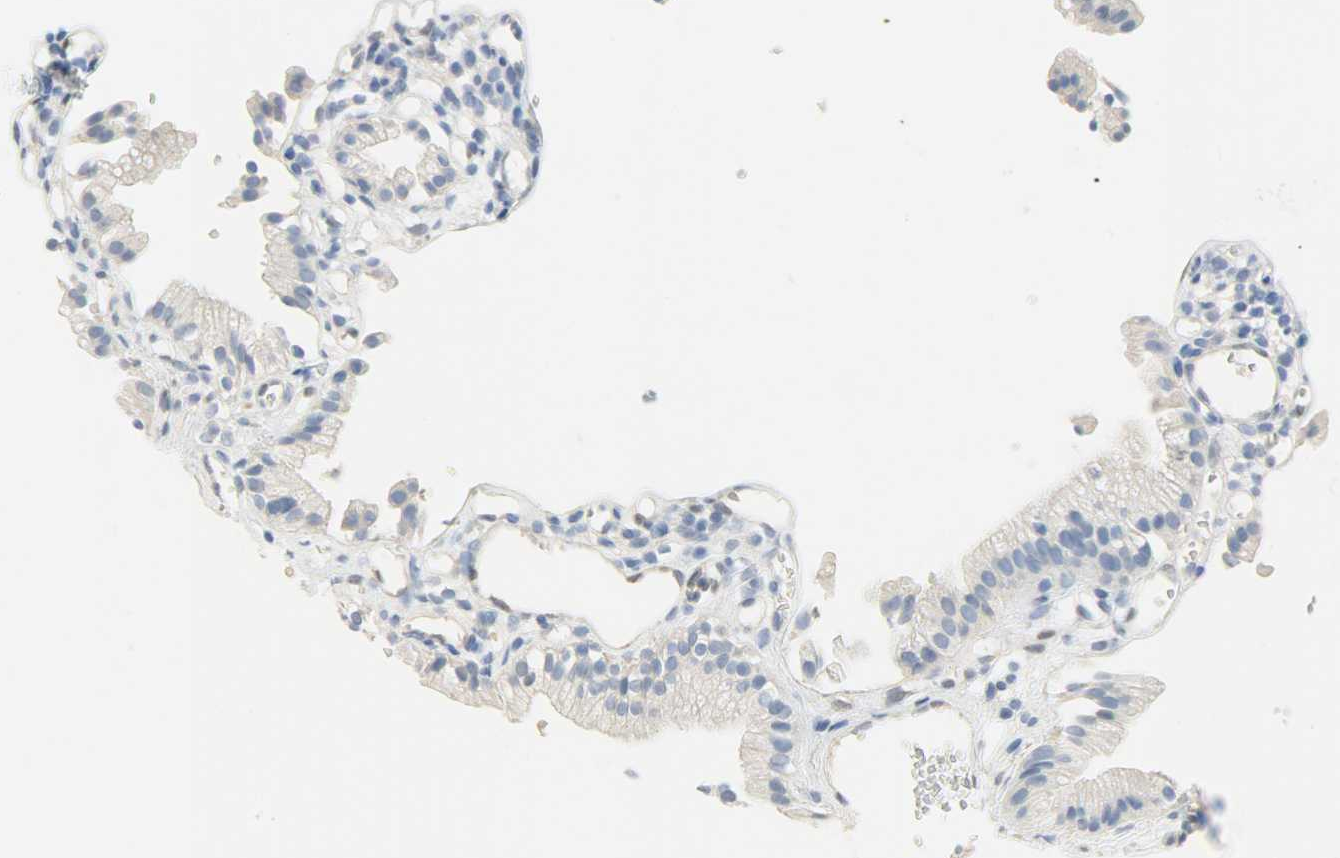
{"staining": {"intensity": "negative", "quantity": "none", "location": "none"}, "tissue": "gallbladder", "cell_type": "Glandular cells", "image_type": "normal", "snomed": [{"axis": "morphology", "description": "Normal tissue, NOS"}, {"axis": "topography", "description": "Gallbladder"}], "caption": "An IHC photomicrograph of unremarkable gallbladder is shown. There is no staining in glandular cells of gallbladder.", "gene": "FKBP1A", "patient": {"sex": "male", "age": 65}}